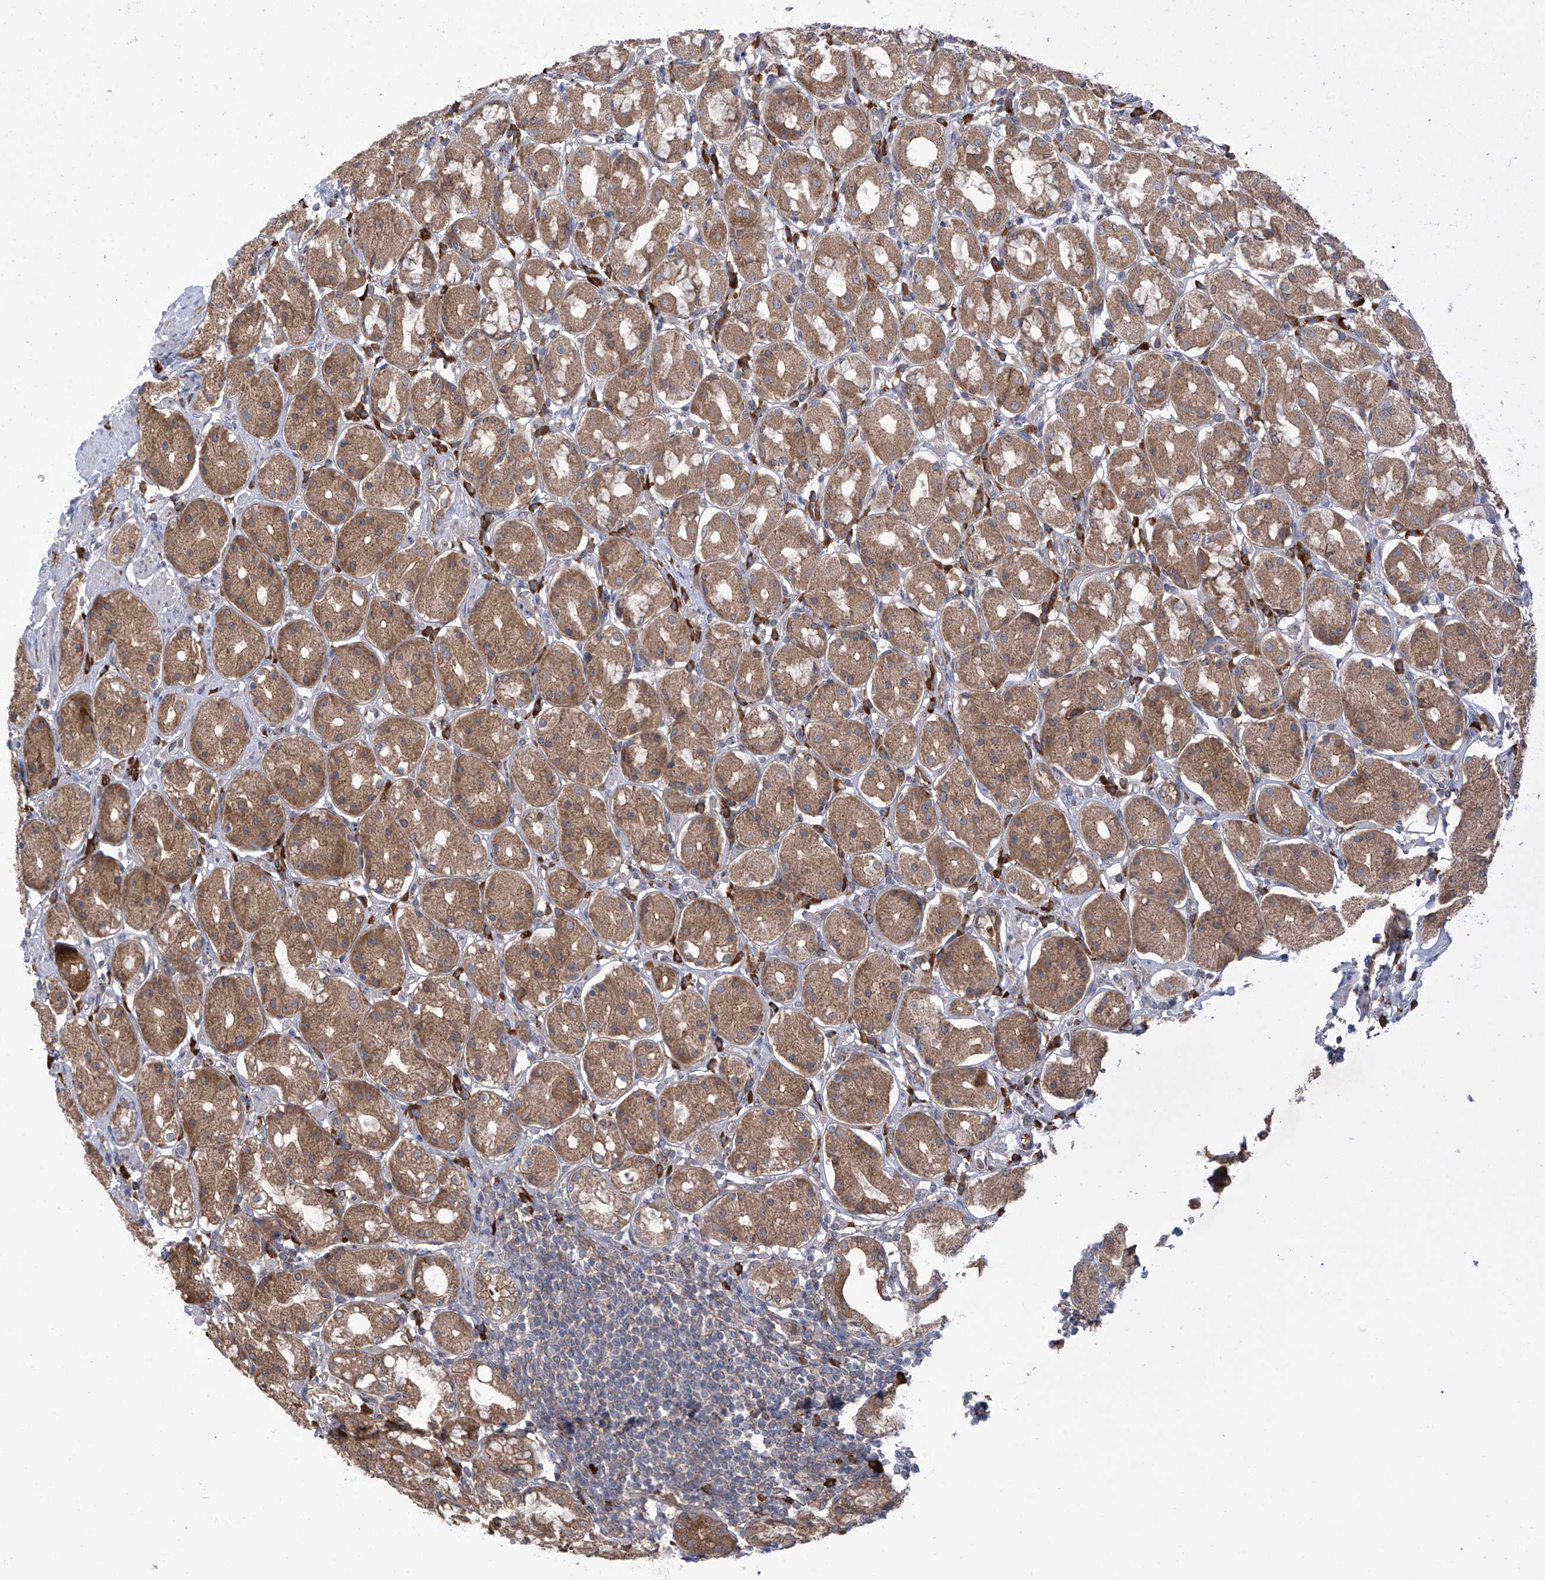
{"staining": {"intensity": "moderate", "quantity": ">75%", "location": "cytoplasmic/membranous"}, "tissue": "stomach", "cell_type": "Glandular cells", "image_type": "normal", "snomed": [{"axis": "morphology", "description": "Normal tissue, NOS"}, {"axis": "topography", "description": "Stomach"}, {"axis": "topography", "description": "Stomach, lower"}], "caption": "Immunohistochemistry staining of benign stomach, which exhibits medium levels of moderate cytoplasmic/membranous staining in about >75% of glandular cells indicating moderate cytoplasmic/membranous protein expression. The staining was performed using DAB (3,3'-diaminobenzidine) (brown) for protein detection and nuclei were counterstained in hematoxylin (blue).", "gene": "KIAA1522", "patient": {"sex": "female", "age": 56}}